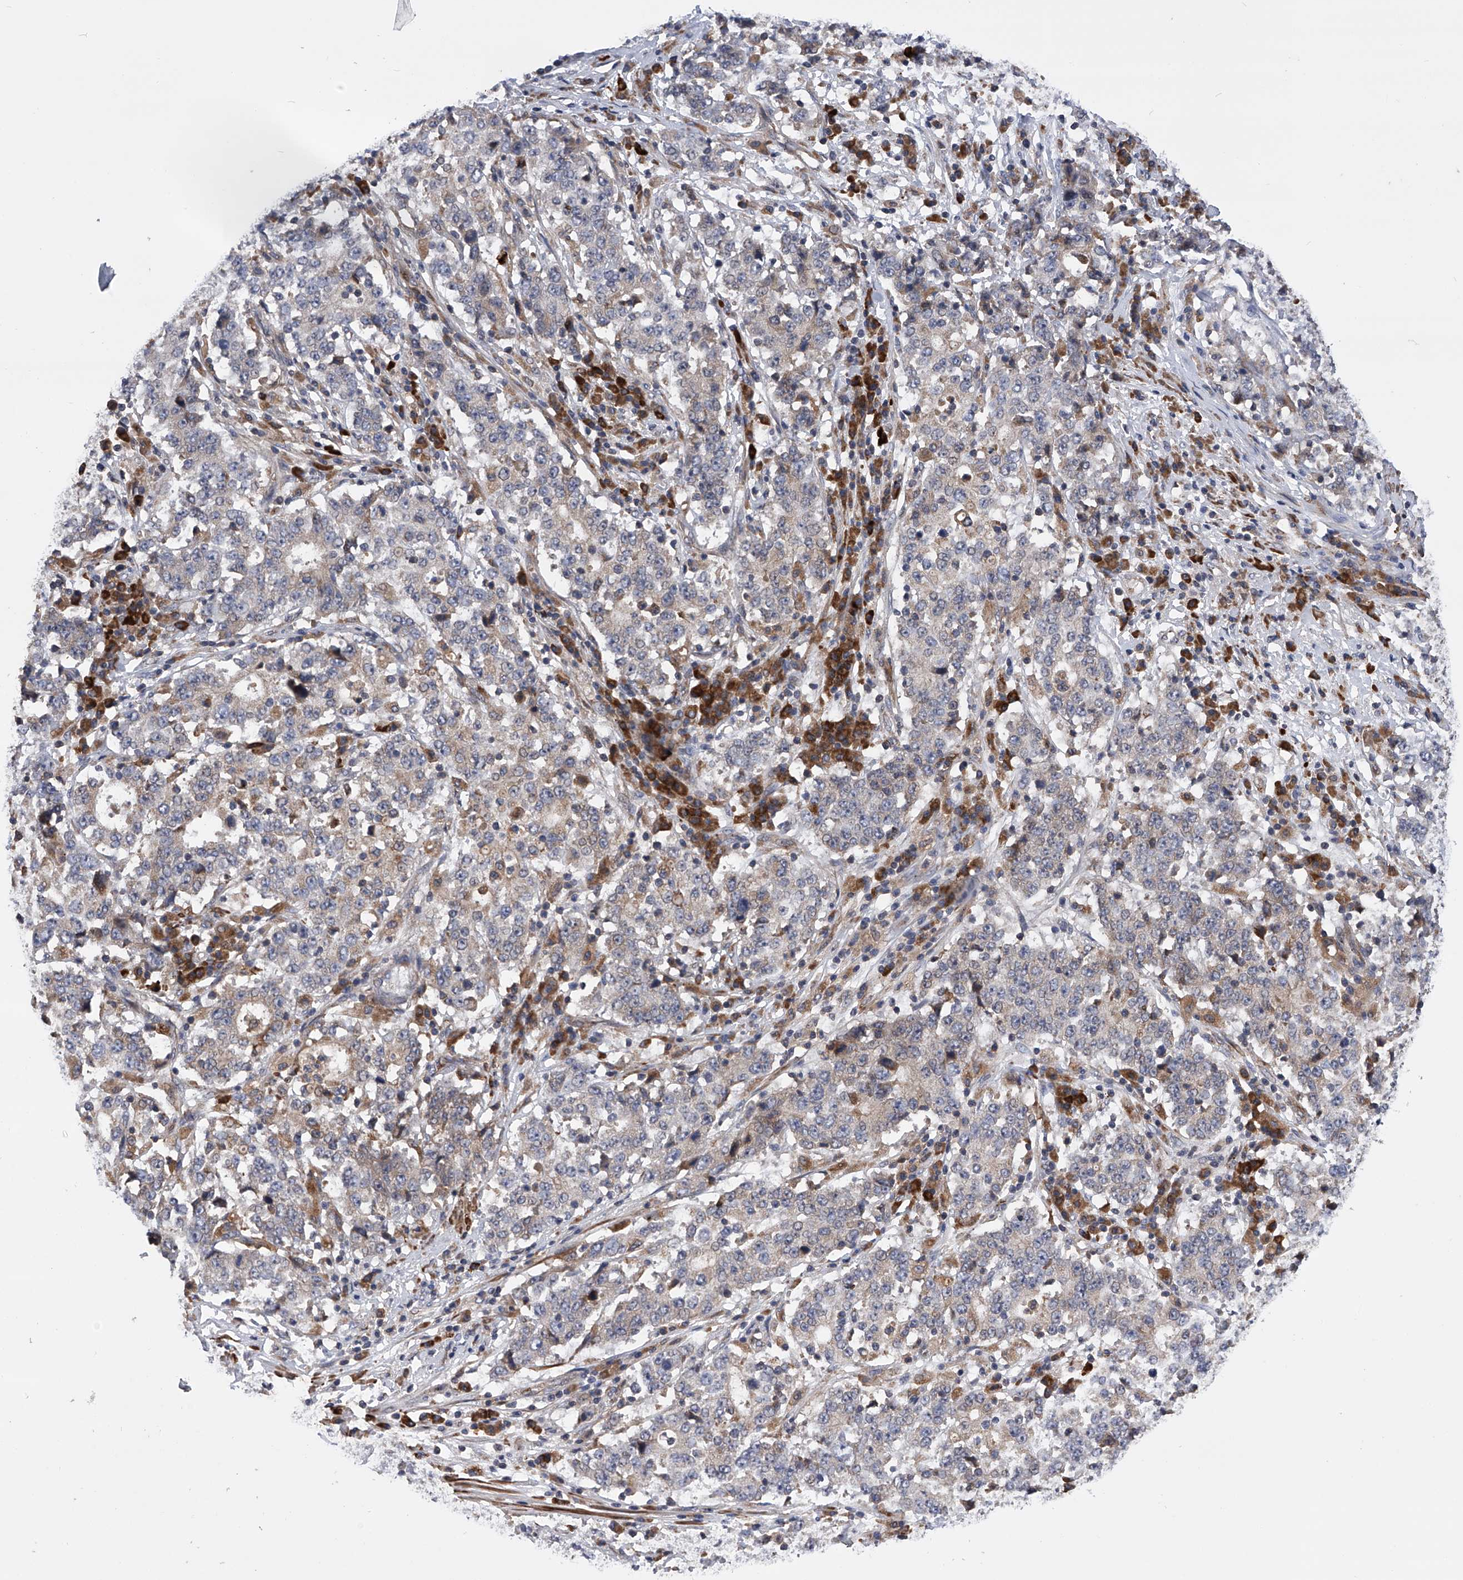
{"staining": {"intensity": "negative", "quantity": "none", "location": "none"}, "tissue": "stomach cancer", "cell_type": "Tumor cells", "image_type": "cancer", "snomed": [{"axis": "morphology", "description": "Adenocarcinoma, NOS"}, {"axis": "topography", "description": "Stomach"}], "caption": "High power microscopy image of an IHC image of stomach adenocarcinoma, revealing no significant staining in tumor cells. The staining was performed using DAB (3,3'-diaminobenzidine) to visualize the protein expression in brown, while the nuclei were stained in blue with hematoxylin (Magnification: 20x).", "gene": "SPOCK1", "patient": {"sex": "male", "age": 59}}